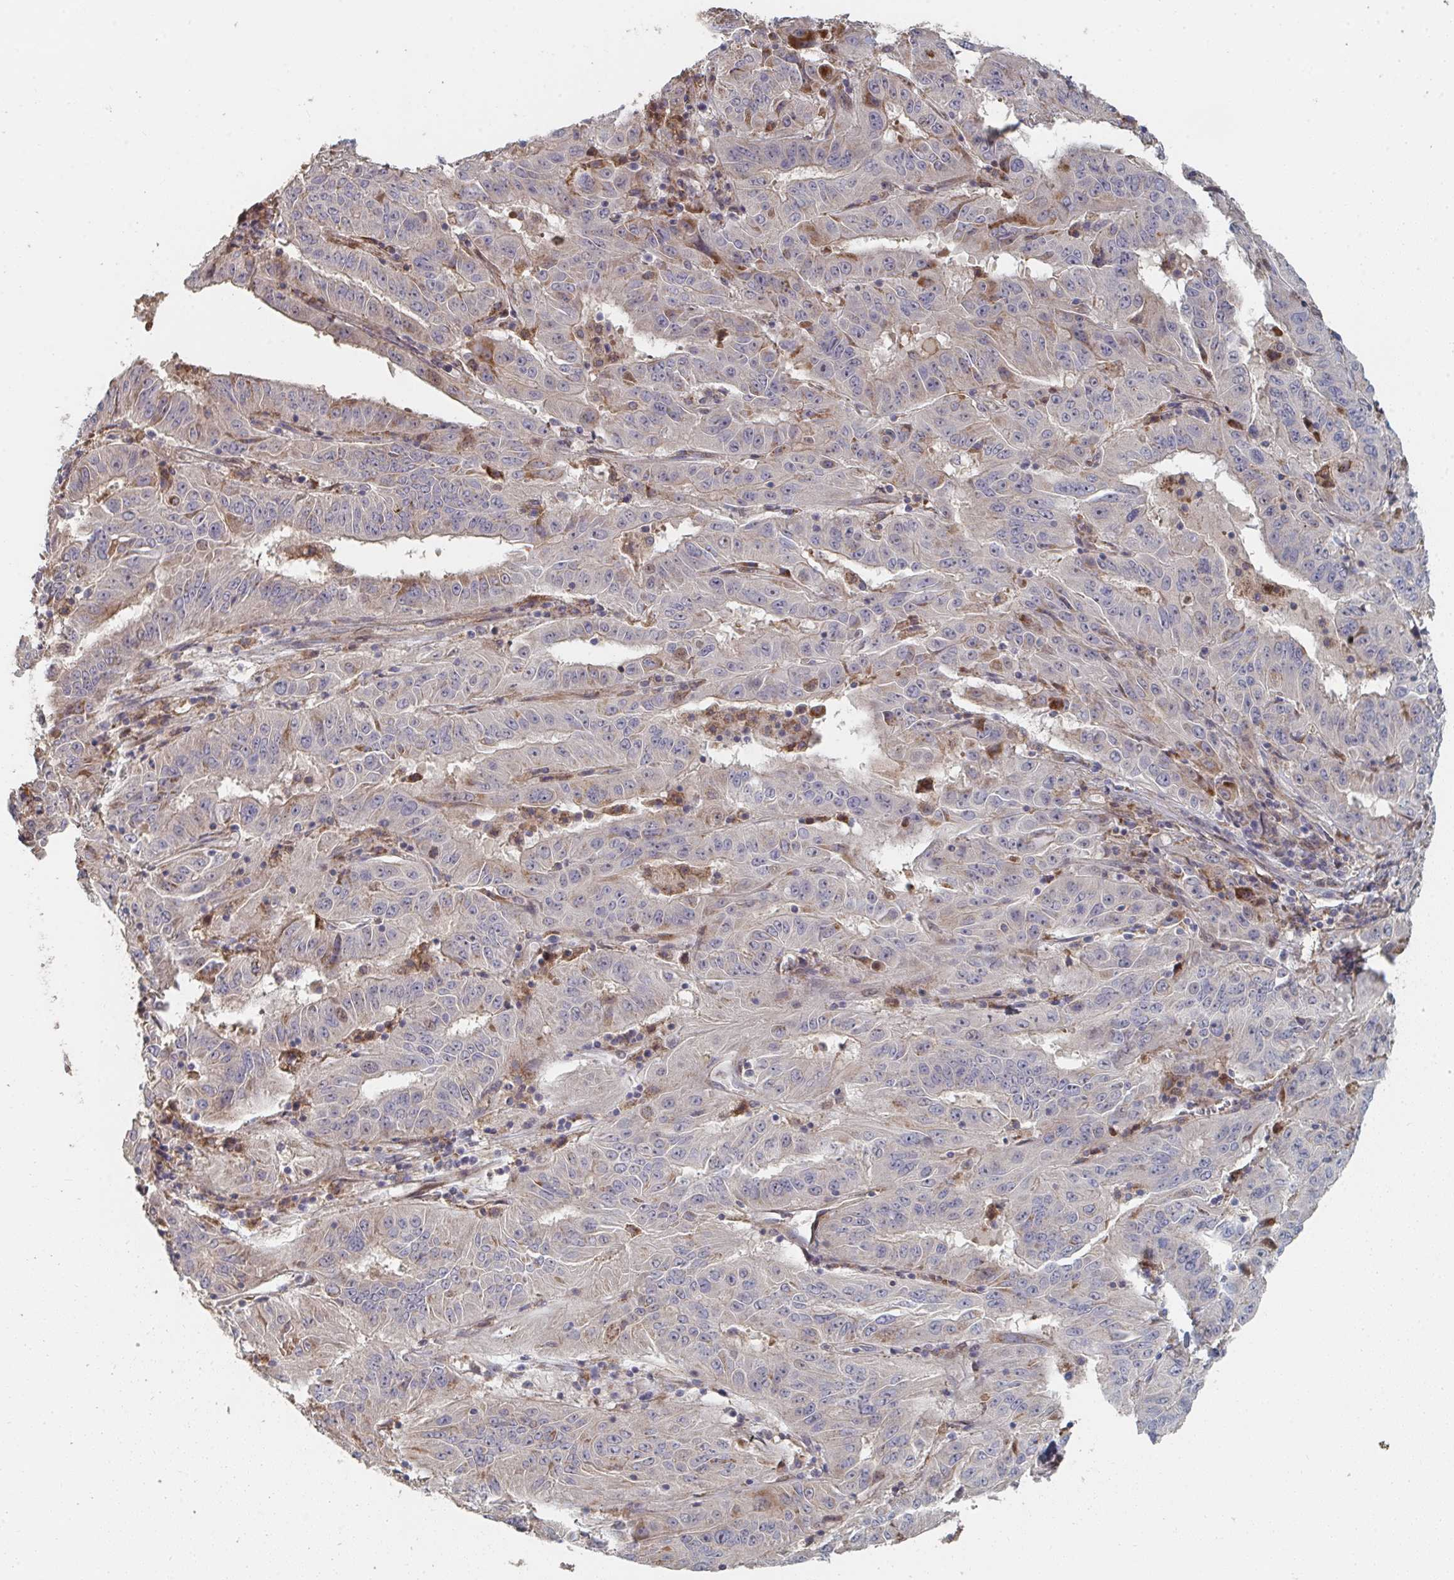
{"staining": {"intensity": "weak", "quantity": "<25%", "location": "cytoplasmic/membranous"}, "tissue": "pancreatic cancer", "cell_type": "Tumor cells", "image_type": "cancer", "snomed": [{"axis": "morphology", "description": "Adenocarcinoma, NOS"}, {"axis": "topography", "description": "Pancreas"}], "caption": "Tumor cells are negative for protein expression in human pancreatic cancer (adenocarcinoma). The staining was performed using DAB to visualize the protein expression in brown, while the nuclei were stained in blue with hematoxylin (Magnification: 20x).", "gene": "PTEN", "patient": {"sex": "male", "age": 63}}